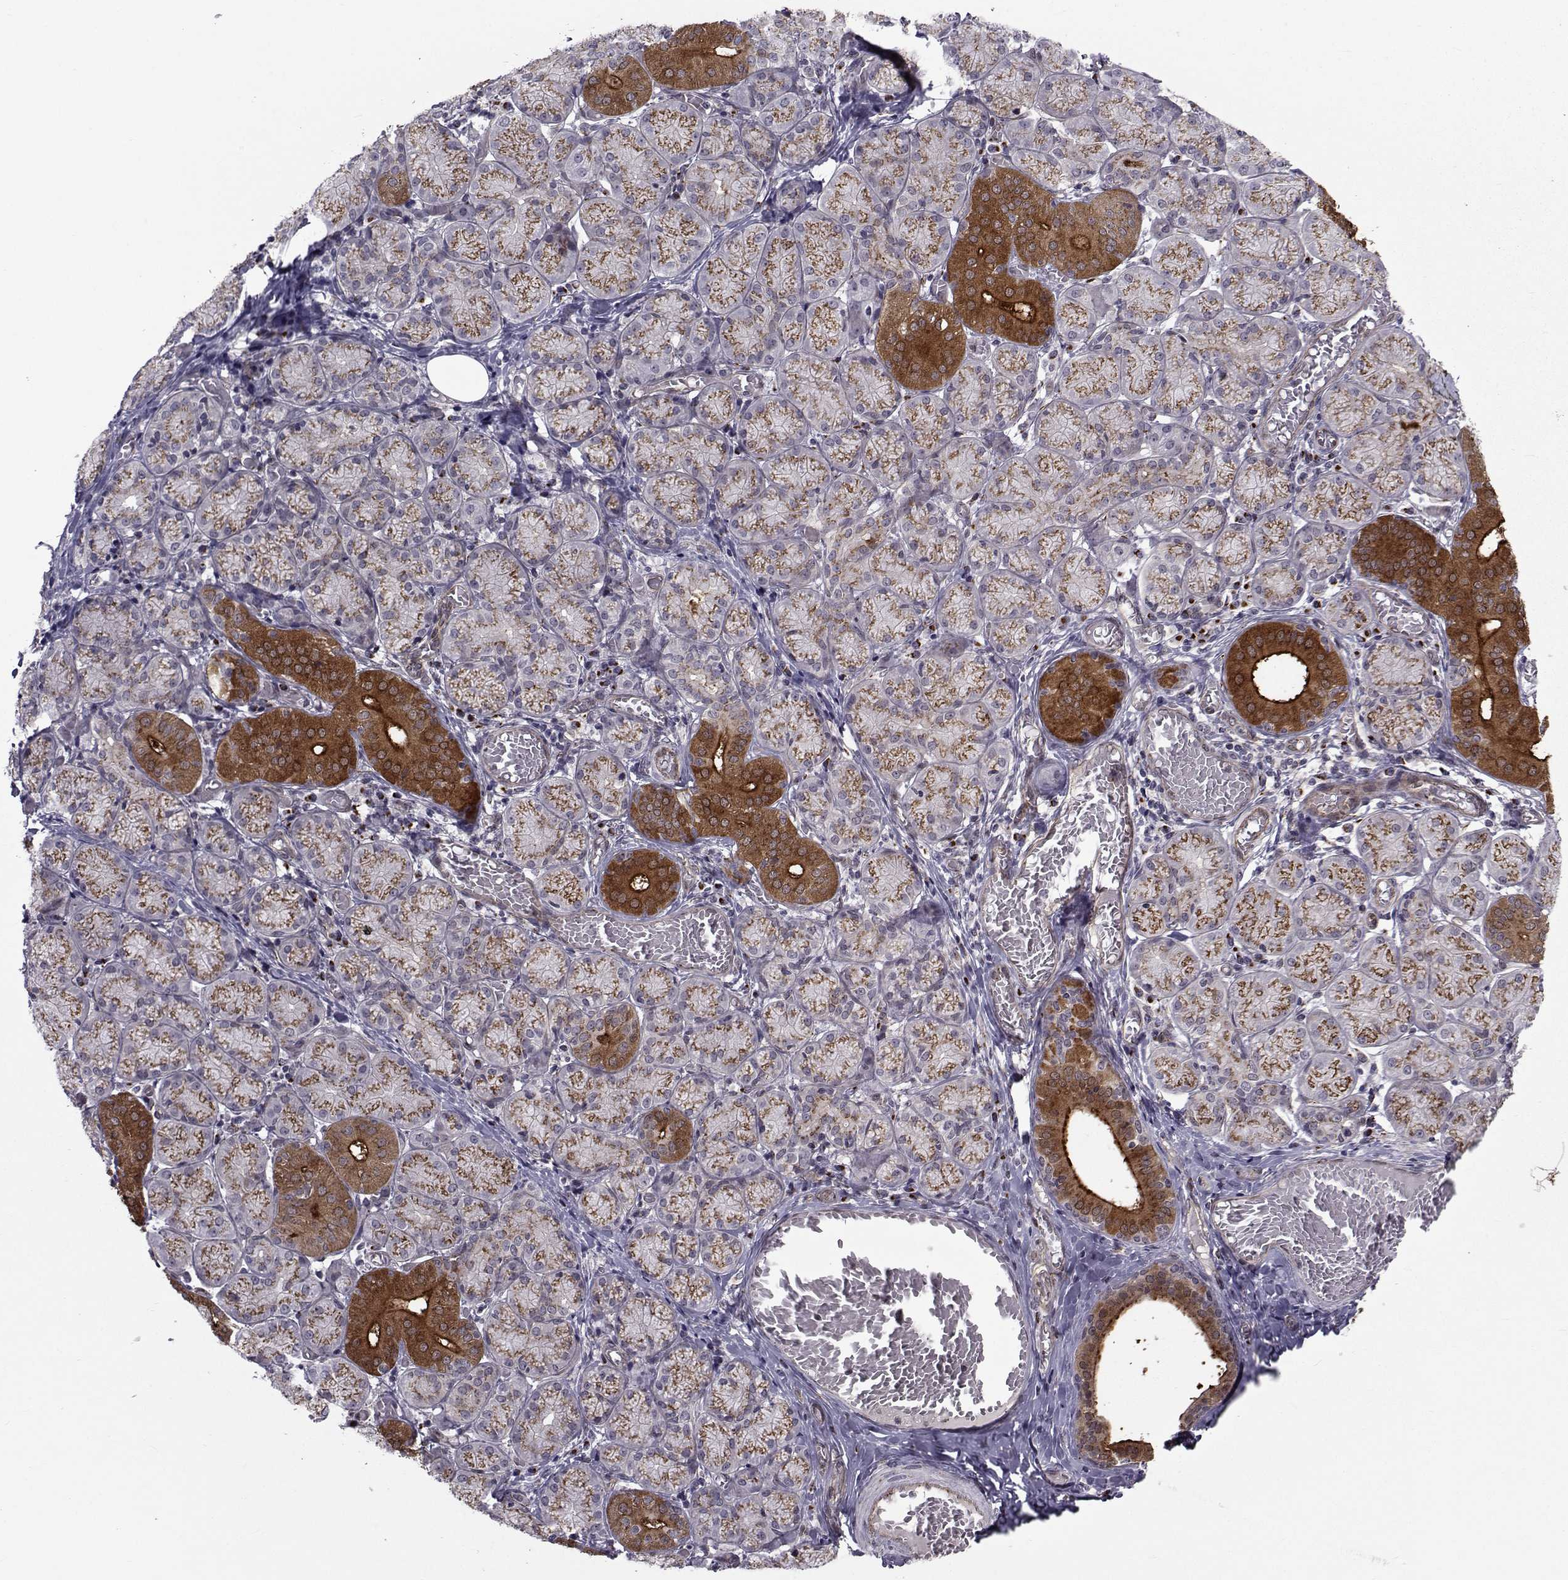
{"staining": {"intensity": "strong", "quantity": "25%-75%", "location": "cytoplasmic/membranous"}, "tissue": "salivary gland", "cell_type": "Glandular cells", "image_type": "normal", "snomed": [{"axis": "morphology", "description": "Normal tissue, NOS"}, {"axis": "topography", "description": "Salivary gland"}, {"axis": "topography", "description": "Peripheral nerve tissue"}], "caption": "Immunohistochemistry histopathology image of unremarkable human salivary gland stained for a protein (brown), which exhibits high levels of strong cytoplasmic/membranous expression in approximately 25%-75% of glandular cells.", "gene": "ATP6V1C2", "patient": {"sex": "female", "age": 24}}